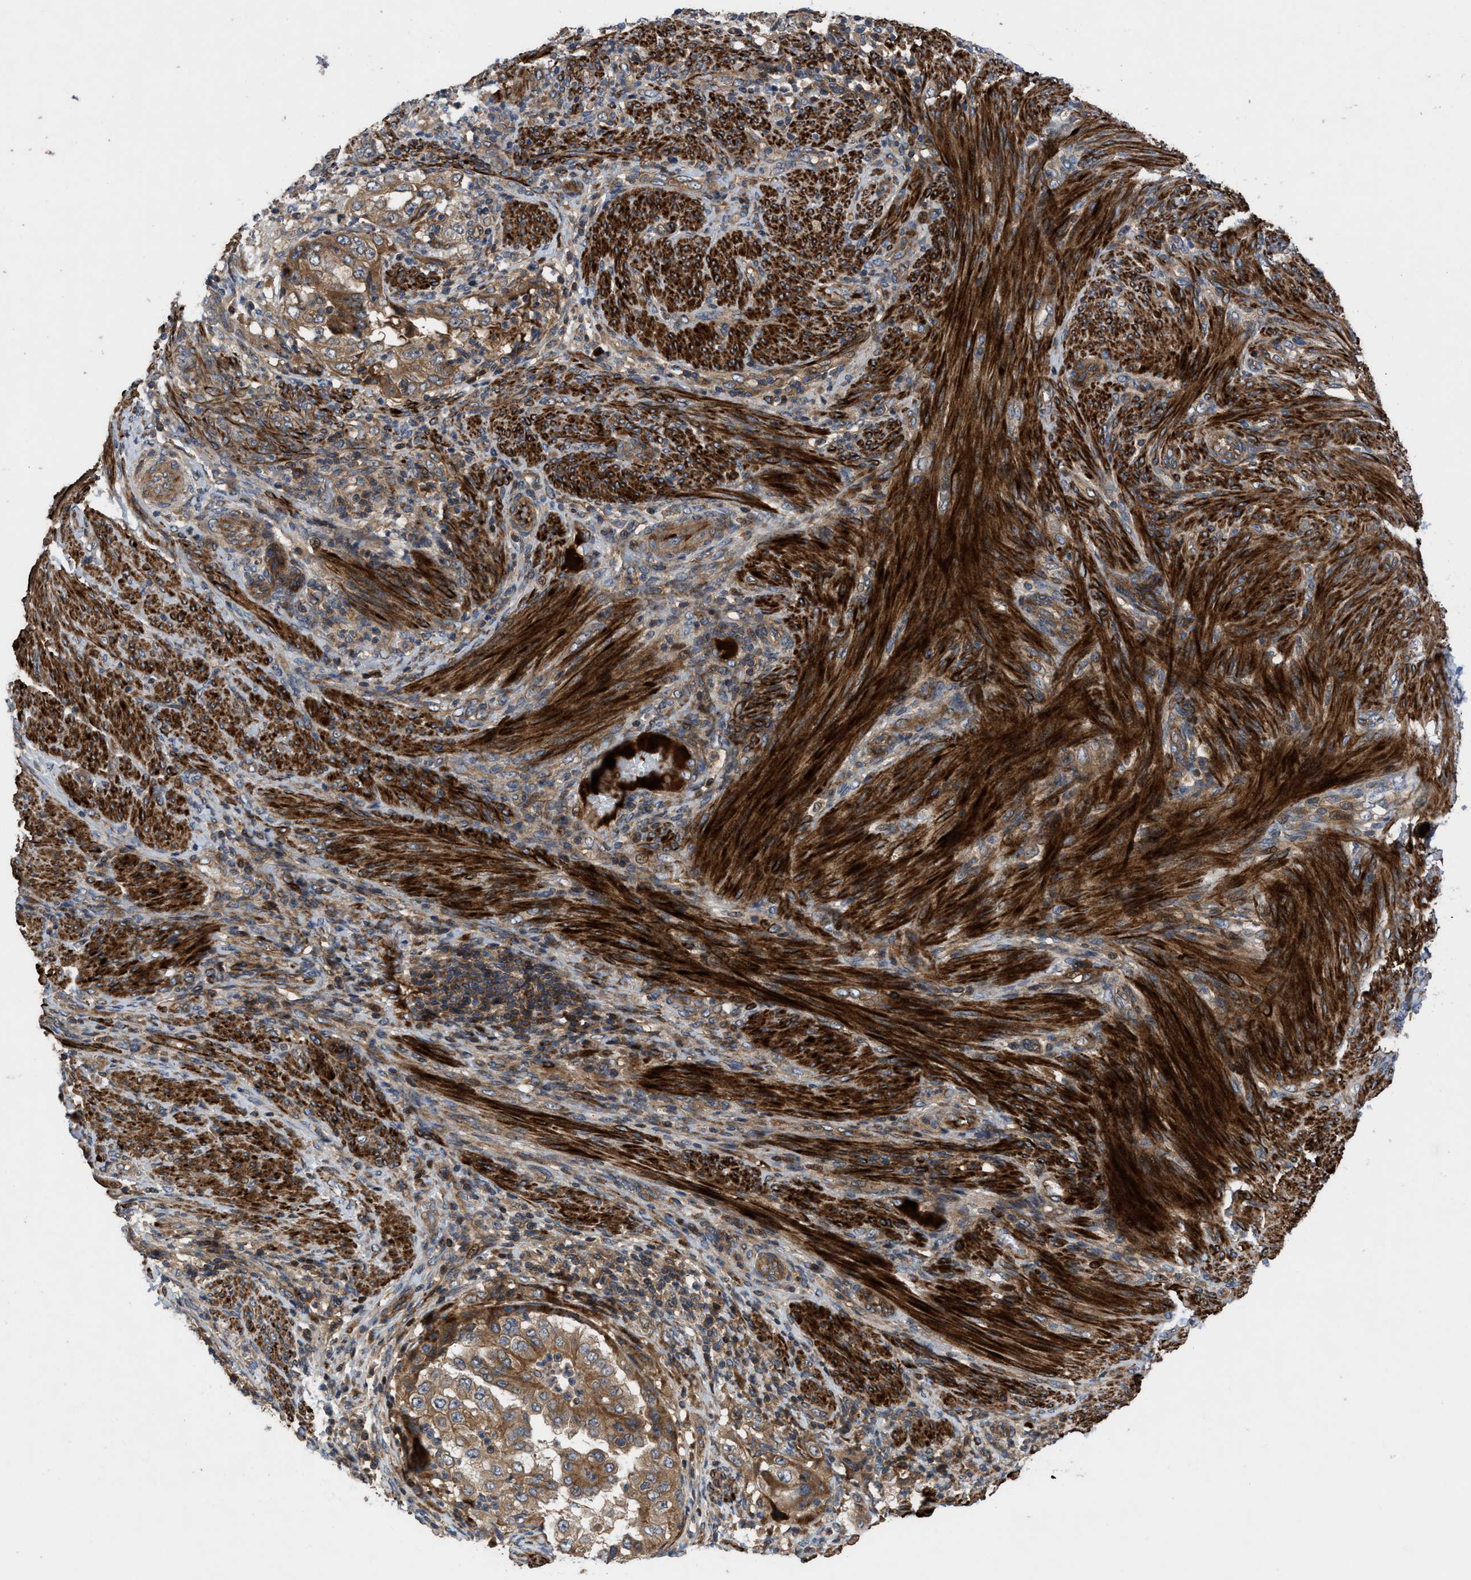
{"staining": {"intensity": "moderate", "quantity": ">75%", "location": "cytoplasmic/membranous"}, "tissue": "endometrial cancer", "cell_type": "Tumor cells", "image_type": "cancer", "snomed": [{"axis": "morphology", "description": "Adenocarcinoma, NOS"}, {"axis": "topography", "description": "Endometrium"}], "caption": "A high-resolution image shows immunohistochemistry staining of adenocarcinoma (endometrial), which shows moderate cytoplasmic/membranous expression in approximately >75% of tumor cells.", "gene": "CNNM3", "patient": {"sex": "female", "age": 85}}